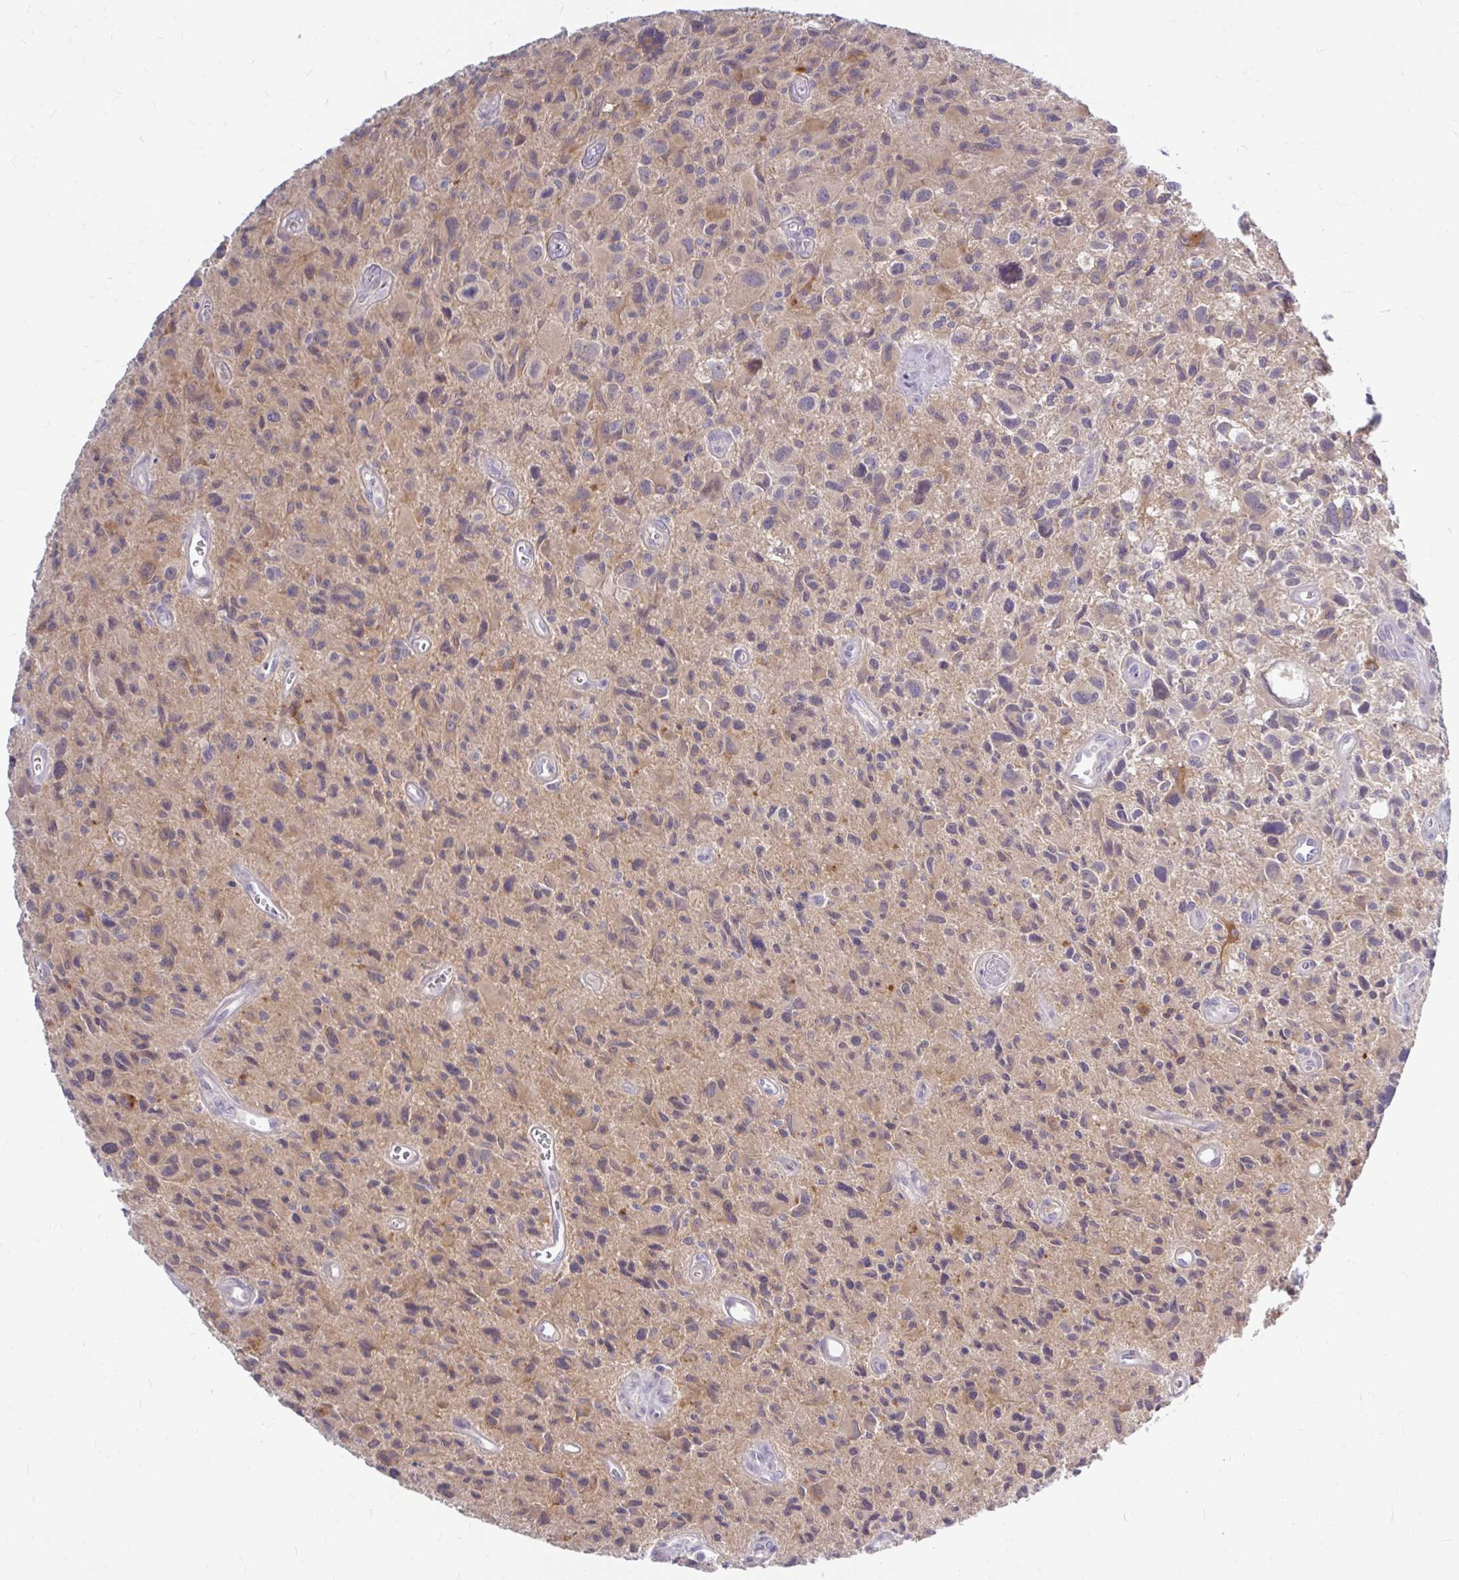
{"staining": {"intensity": "negative", "quantity": "none", "location": "none"}, "tissue": "glioma", "cell_type": "Tumor cells", "image_type": "cancer", "snomed": [{"axis": "morphology", "description": "Glioma, malignant, High grade"}, {"axis": "topography", "description": "Brain"}], "caption": "Photomicrograph shows no significant protein staining in tumor cells of malignant high-grade glioma.", "gene": "MAP1LC3A", "patient": {"sex": "male", "age": 76}}